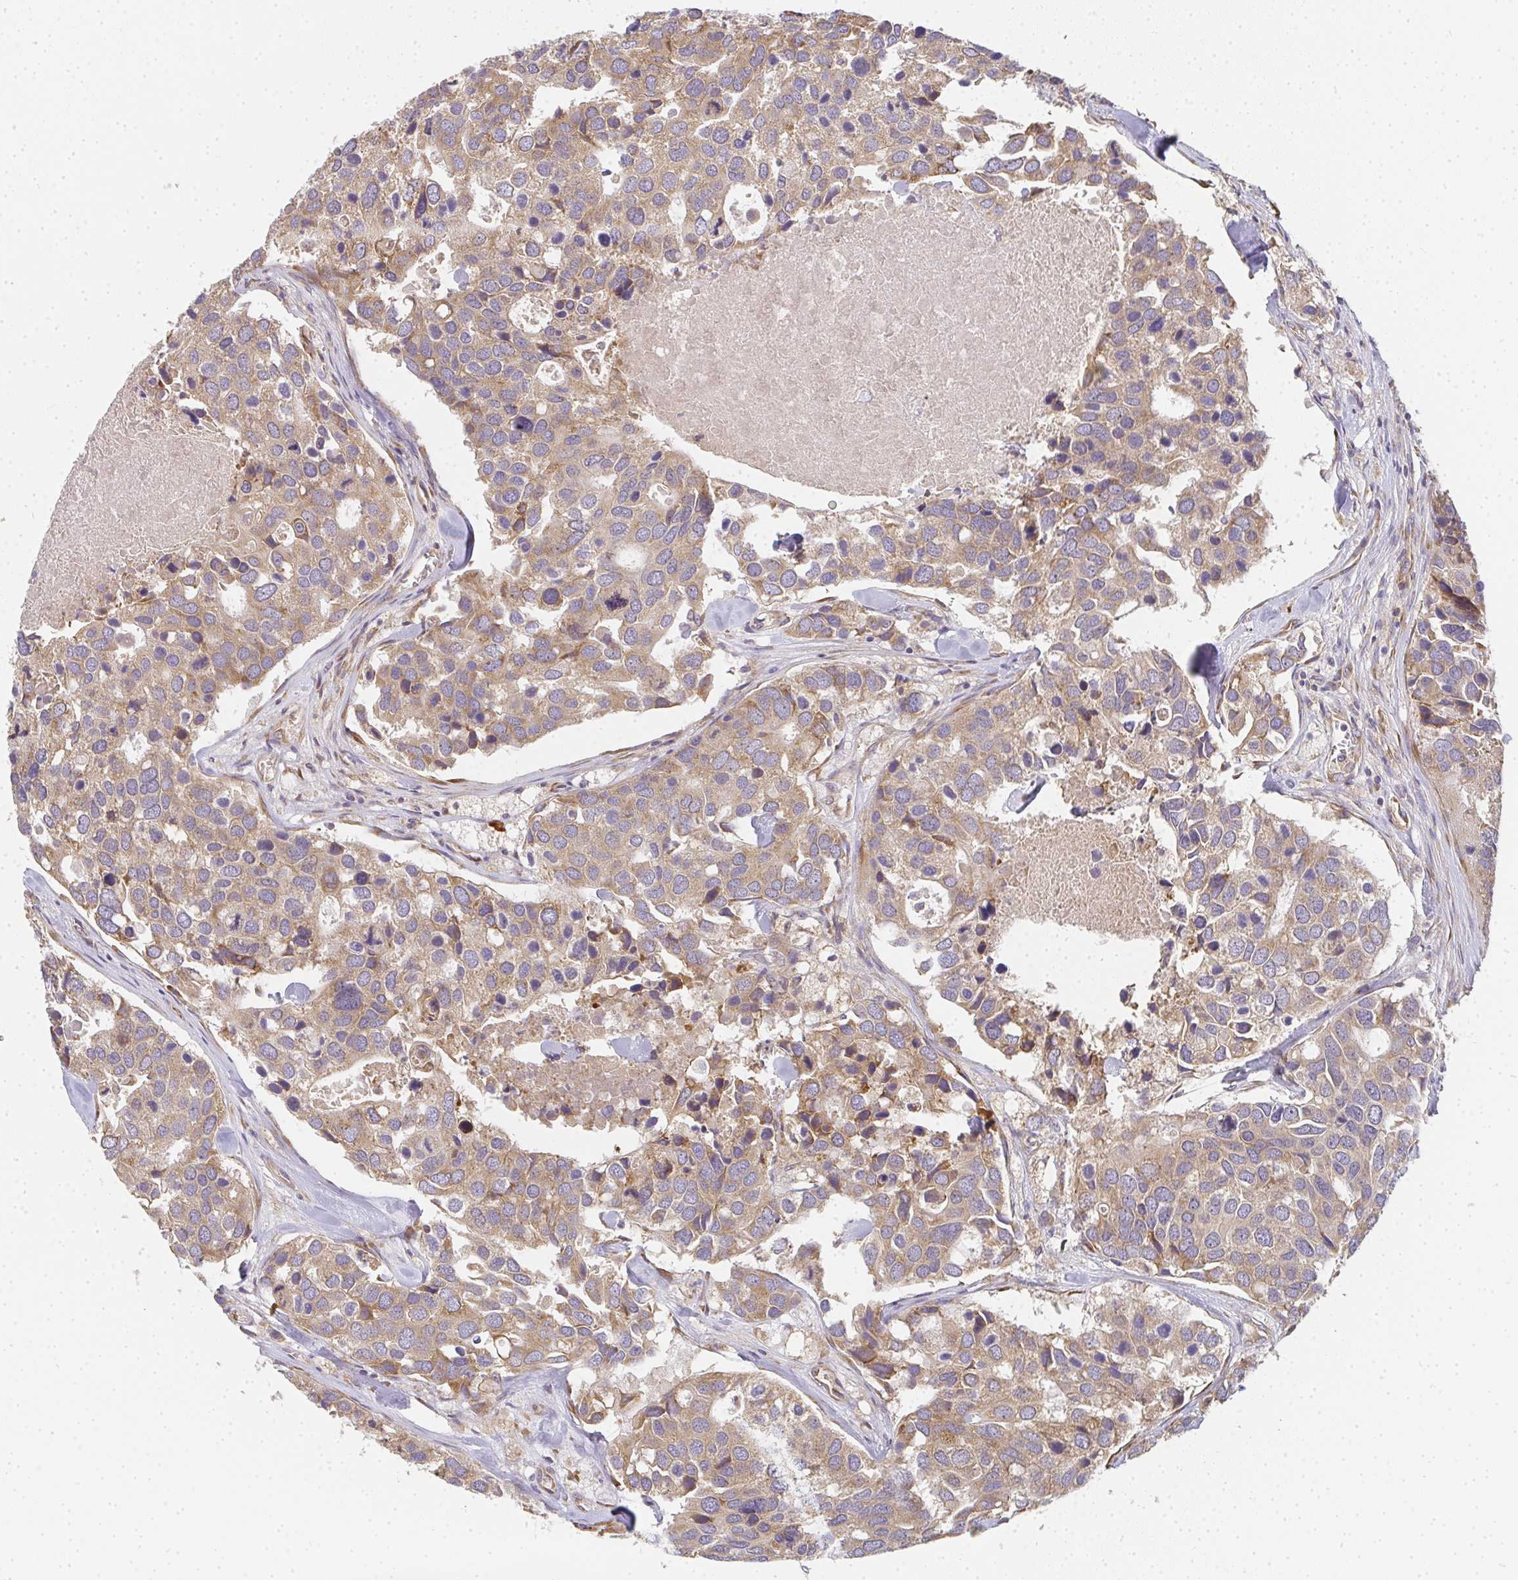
{"staining": {"intensity": "weak", "quantity": ">75%", "location": "cytoplasmic/membranous"}, "tissue": "breast cancer", "cell_type": "Tumor cells", "image_type": "cancer", "snomed": [{"axis": "morphology", "description": "Duct carcinoma"}, {"axis": "topography", "description": "Breast"}], "caption": "Human breast cancer (intraductal carcinoma) stained with a brown dye reveals weak cytoplasmic/membranous positive expression in approximately >75% of tumor cells.", "gene": "SLC35B3", "patient": {"sex": "female", "age": 83}}